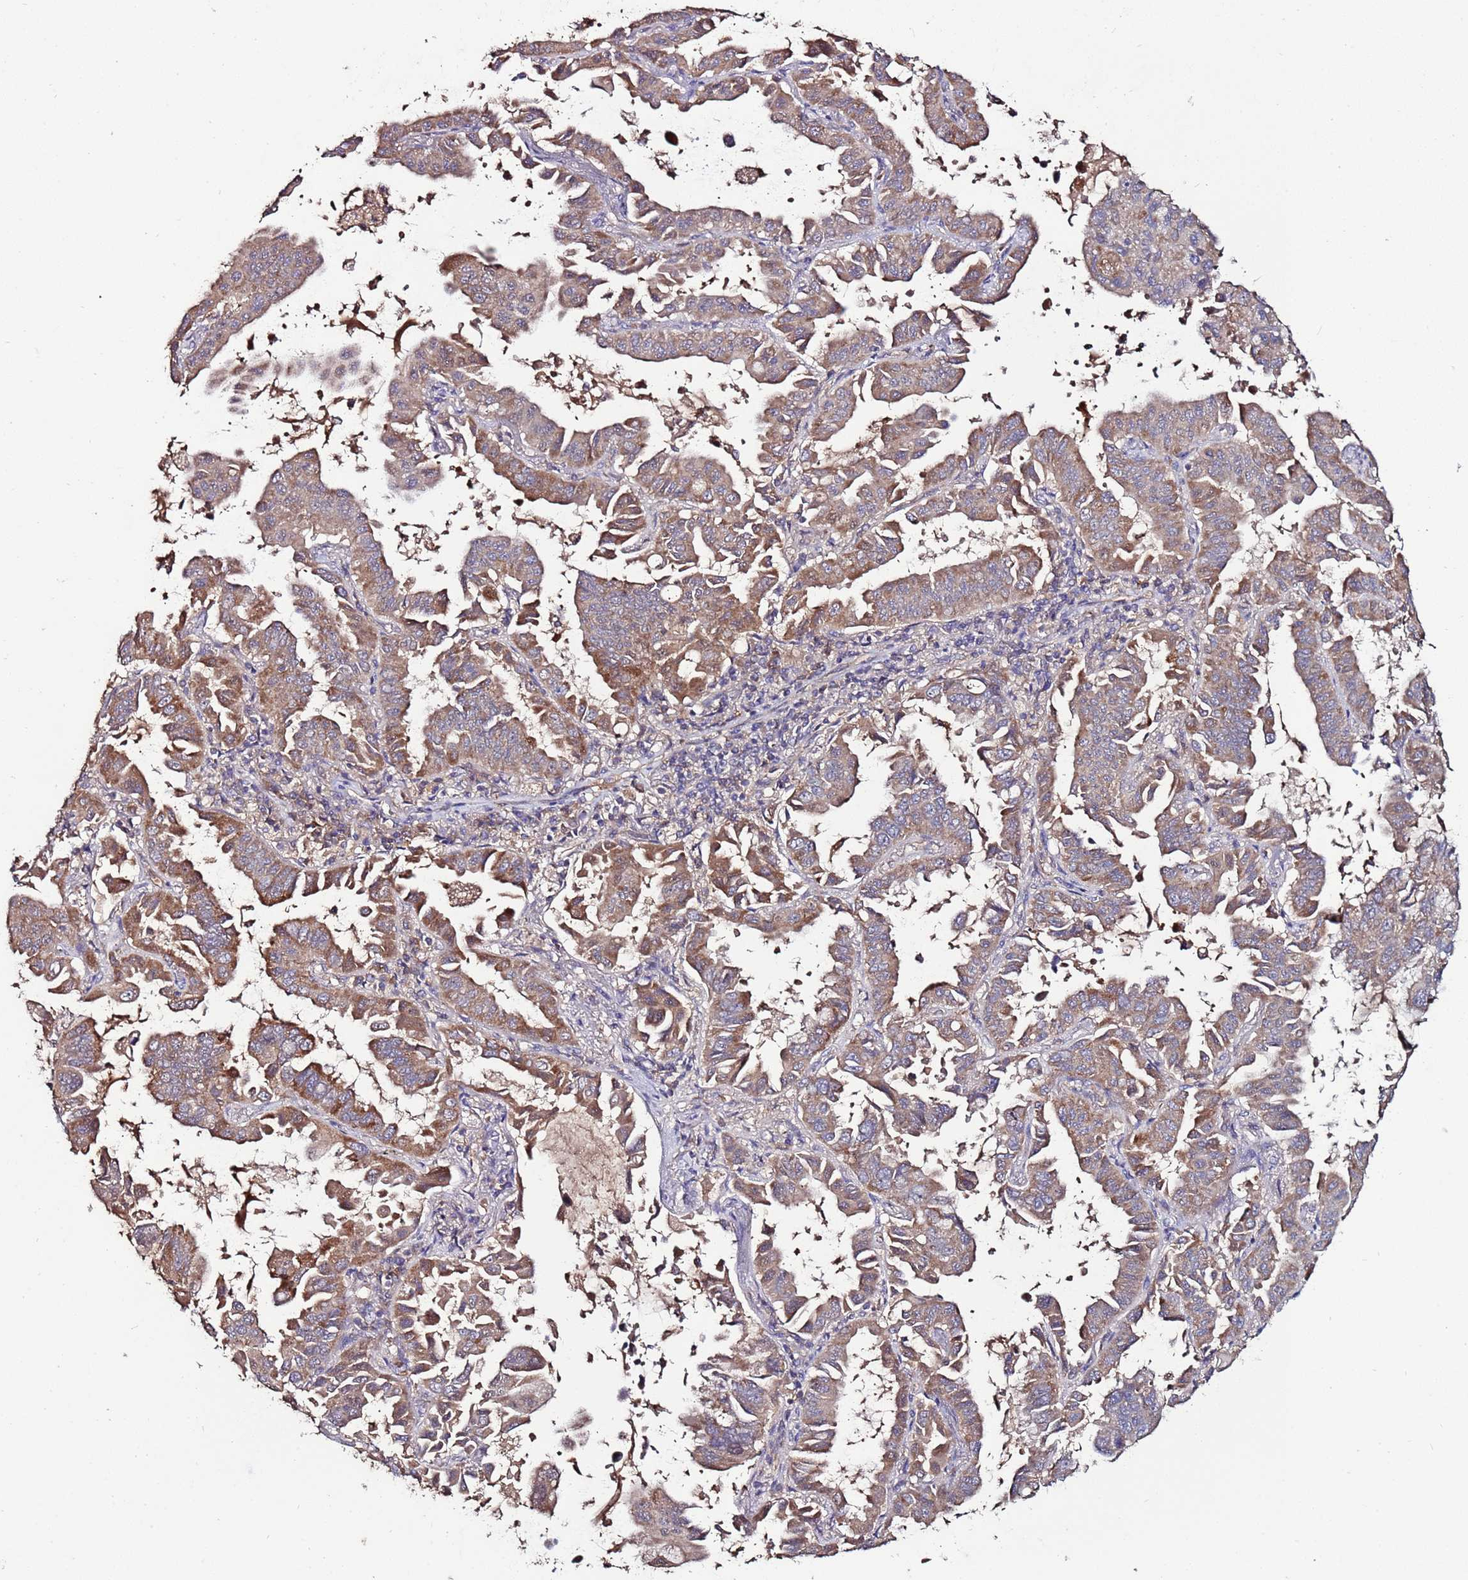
{"staining": {"intensity": "moderate", "quantity": ">75%", "location": "cytoplasmic/membranous"}, "tissue": "lung cancer", "cell_type": "Tumor cells", "image_type": "cancer", "snomed": [{"axis": "morphology", "description": "Adenocarcinoma, NOS"}, {"axis": "topography", "description": "Lung"}], "caption": "This is an image of IHC staining of lung adenocarcinoma, which shows moderate positivity in the cytoplasmic/membranous of tumor cells.", "gene": "RPS15A", "patient": {"sex": "male", "age": 64}}